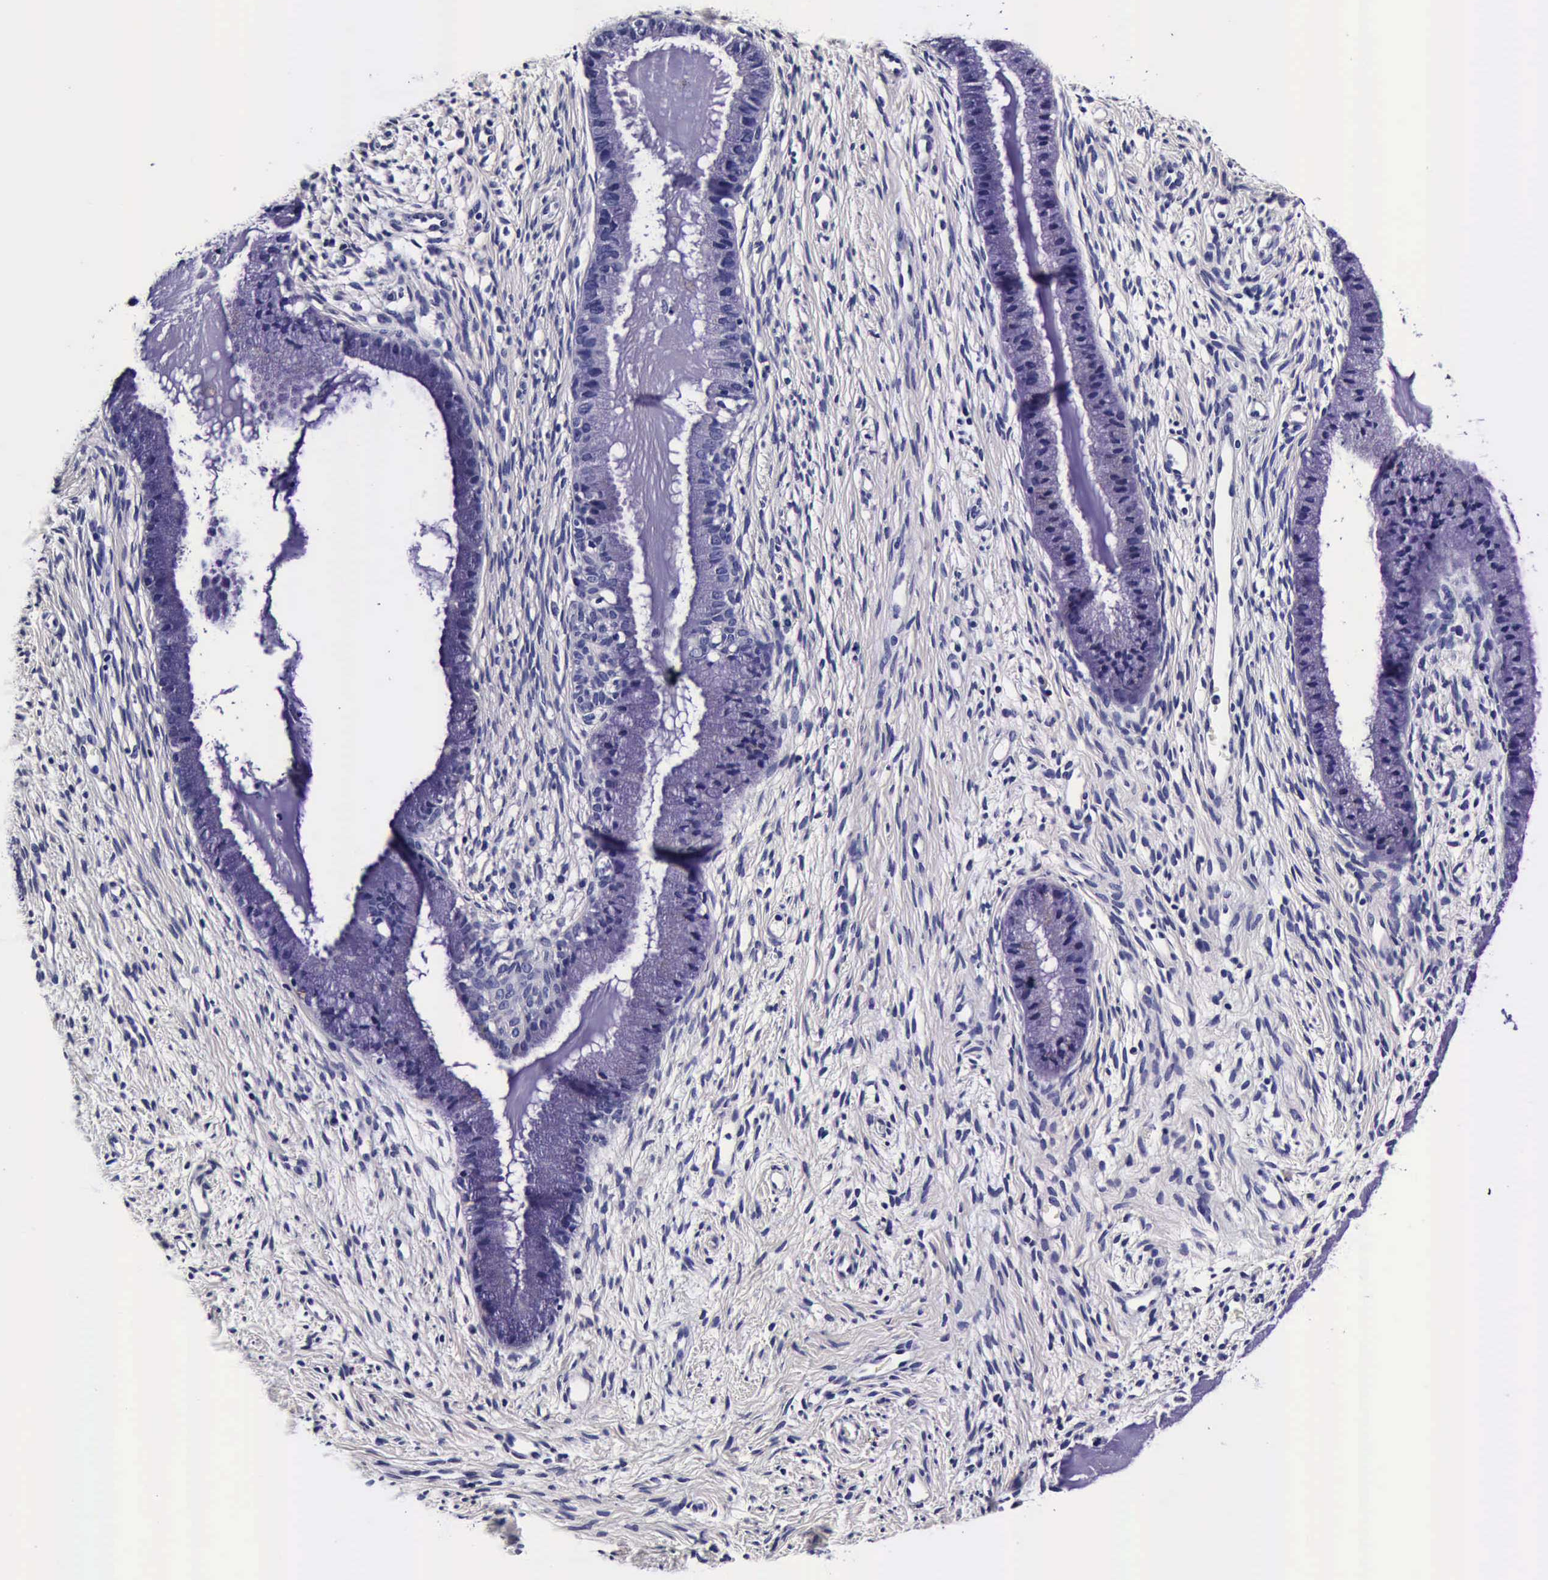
{"staining": {"intensity": "negative", "quantity": "none", "location": "none"}, "tissue": "cervix", "cell_type": "Glandular cells", "image_type": "normal", "snomed": [{"axis": "morphology", "description": "Normal tissue, NOS"}, {"axis": "topography", "description": "Cervix"}], "caption": "Glandular cells are negative for brown protein staining in benign cervix. The staining is performed using DAB (3,3'-diaminobenzidine) brown chromogen with nuclei counter-stained in using hematoxylin.", "gene": "IAPP", "patient": {"sex": "female", "age": 82}}